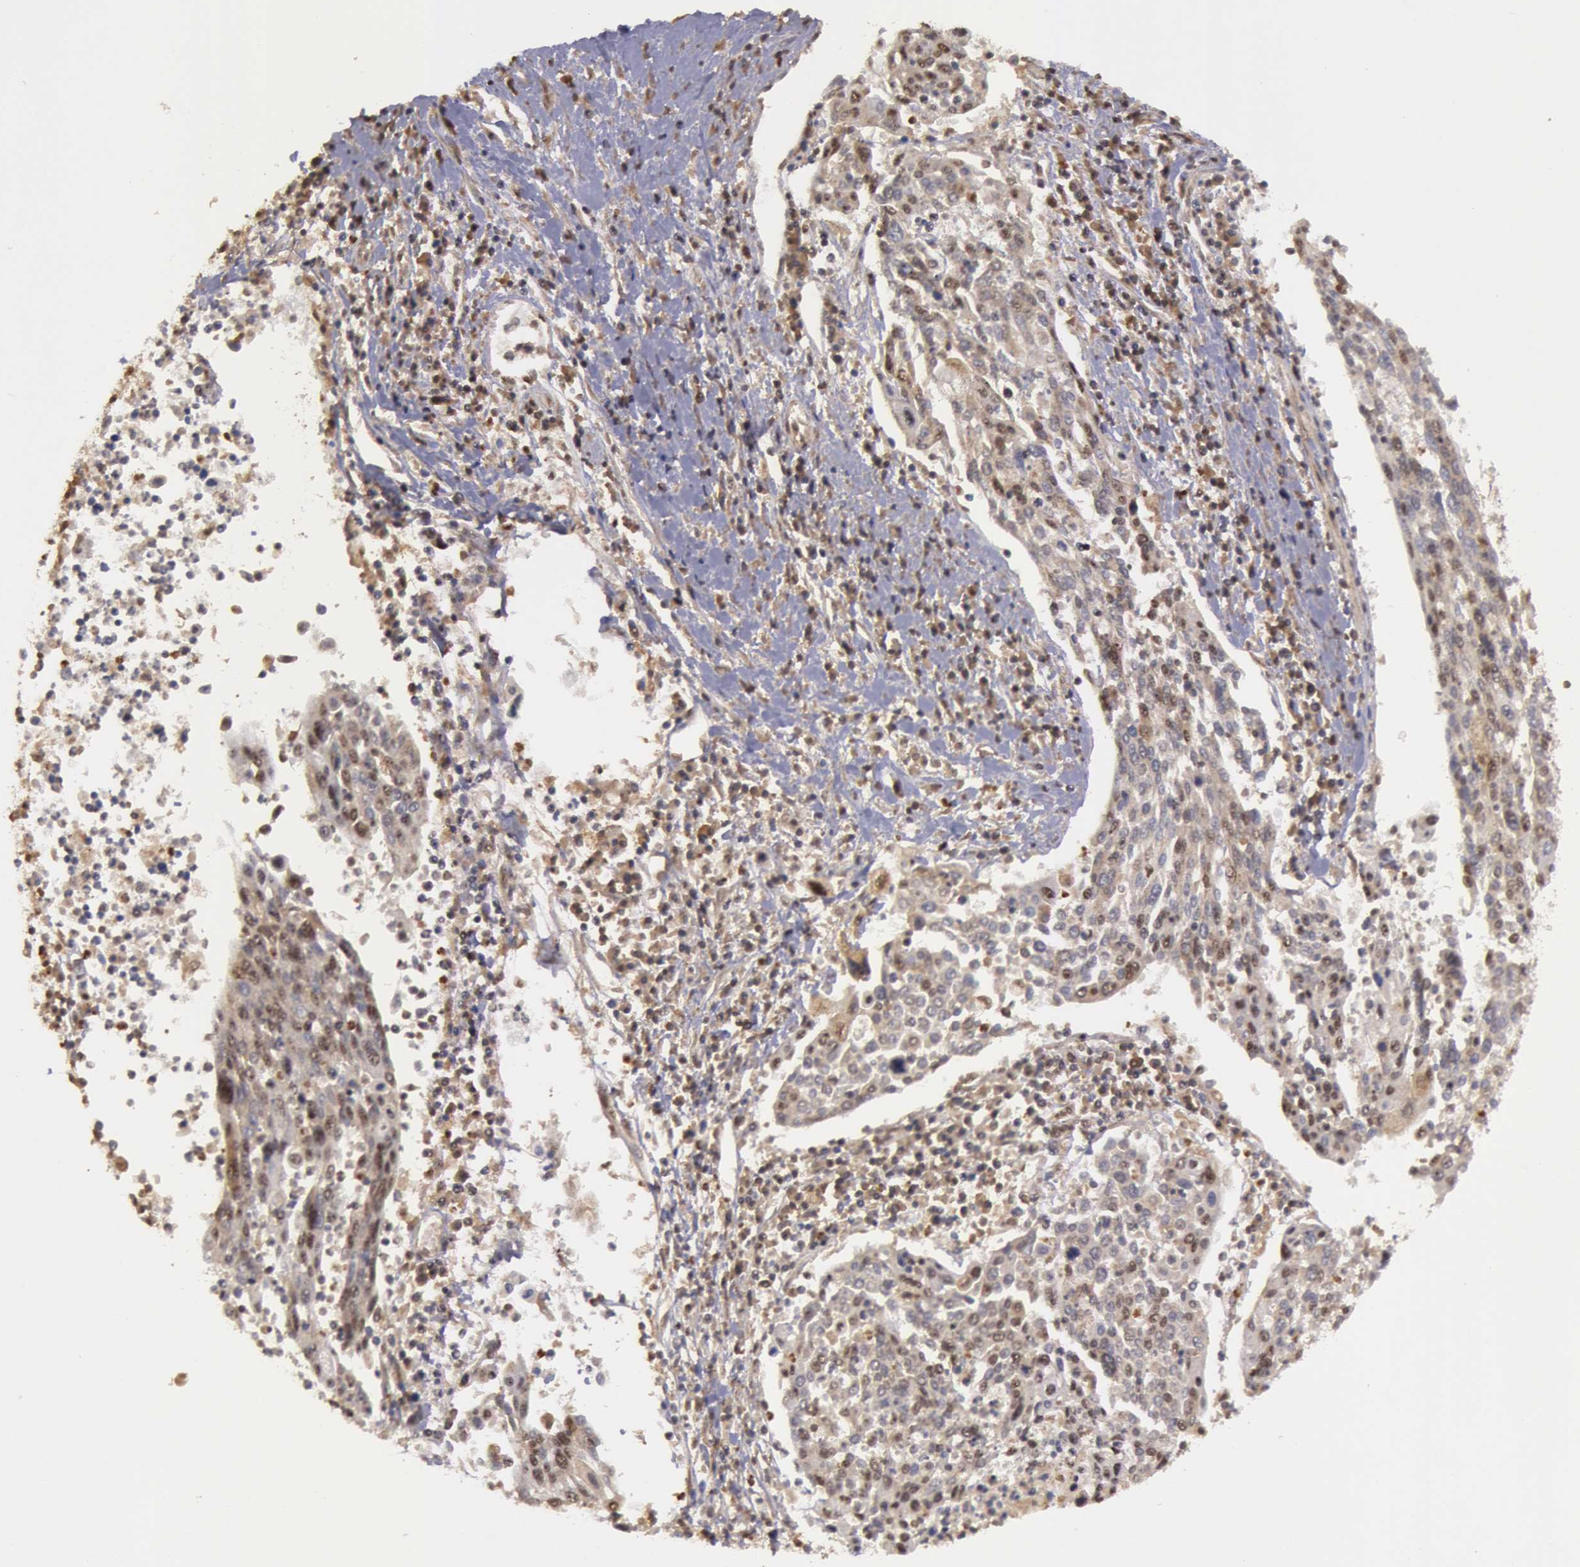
{"staining": {"intensity": "weak", "quantity": ">75%", "location": "cytoplasmic/membranous"}, "tissue": "cervical cancer", "cell_type": "Tumor cells", "image_type": "cancer", "snomed": [{"axis": "morphology", "description": "Squamous cell carcinoma, NOS"}, {"axis": "topography", "description": "Cervix"}], "caption": "This micrograph demonstrates immunohistochemistry staining of human squamous cell carcinoma (cervical), with low weak cytoplasmic/membranous staining in about >75% of tumor cells.", "gene": "GLIS1", "patient": {"sex": "female", "age": 40}}